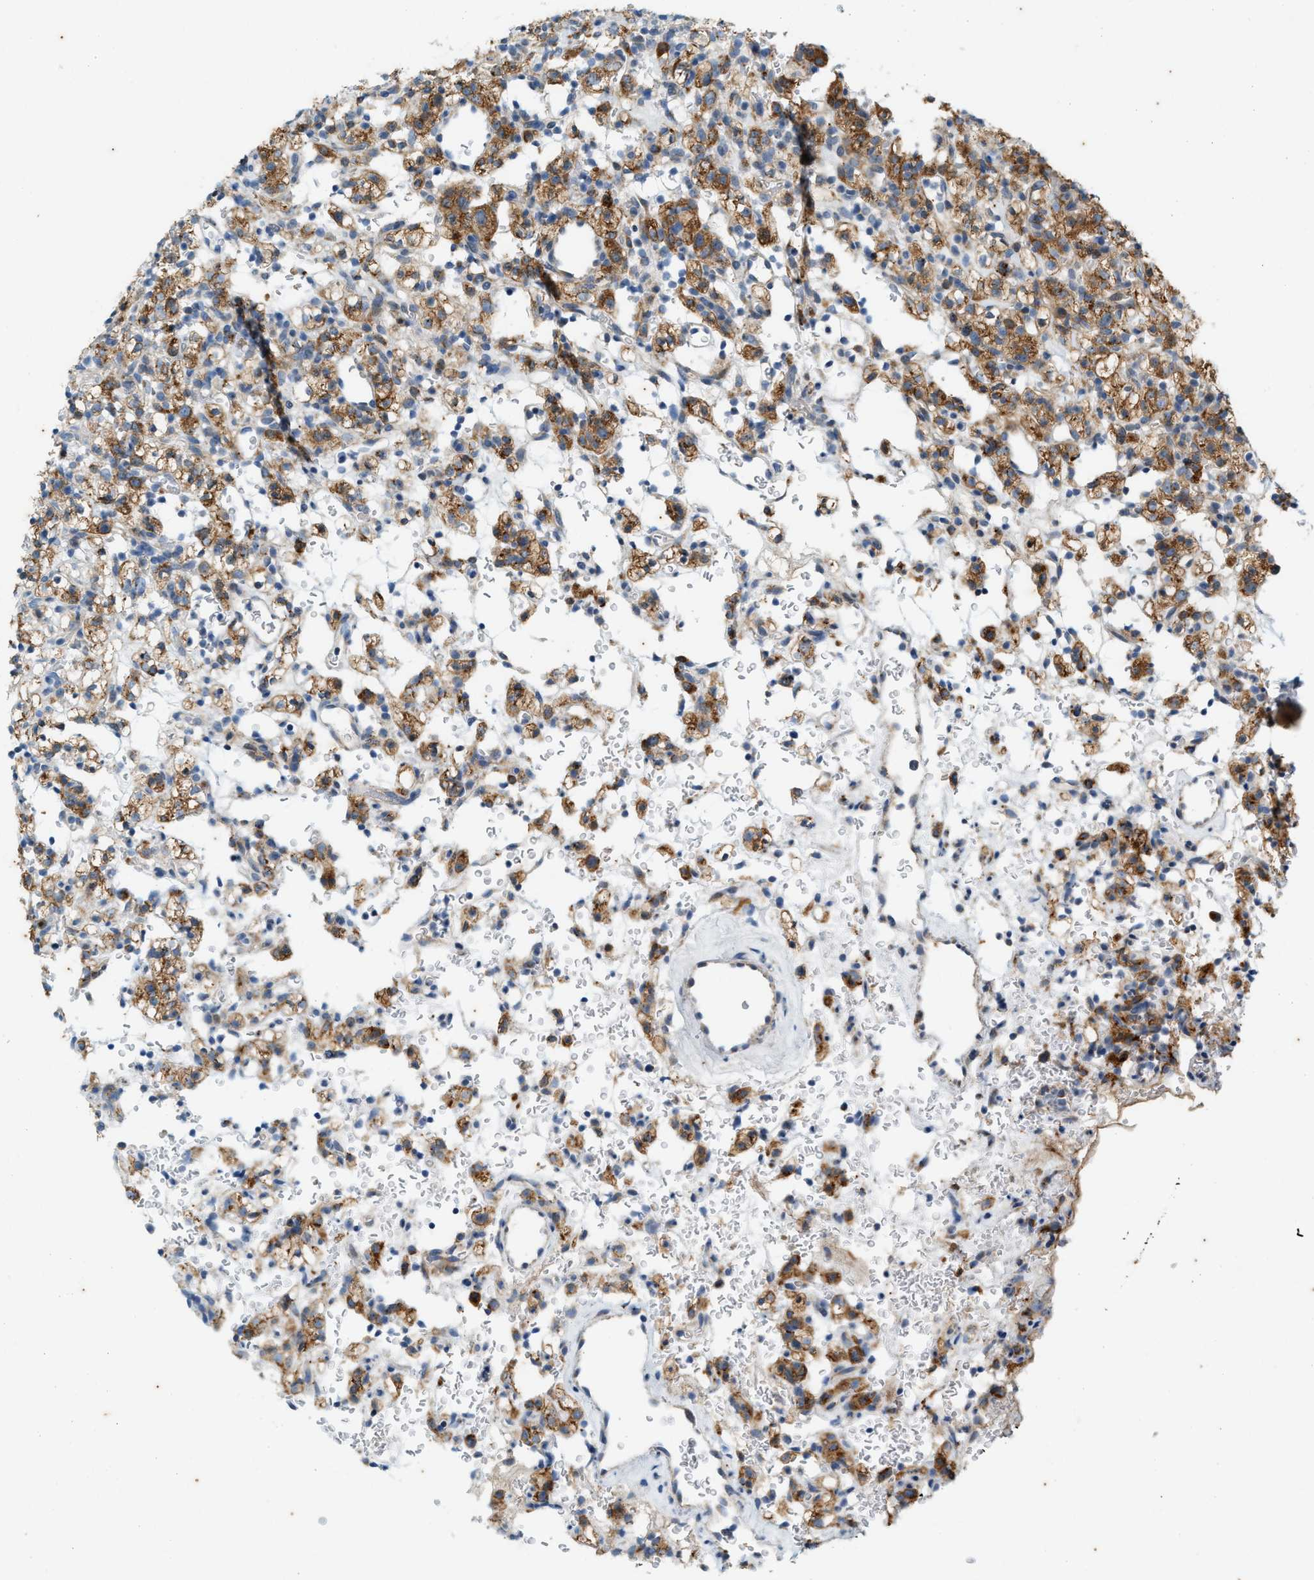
{"staining": {"intensity": "moderate", "quantity": ">75%", "location": "cytoplasmic/membranous"}, "tissue": "renal cancer", "cell_type": "Tumor cells", "image_type": "cancer", "snomed": [{"axis": "morphology", "description": "Normal tissue, NOS"}, {"axis": "morphology", "description": "Adenocarcinoma, NOS"}, {"axis": "topography", "description": "Kidney"}], "caption": "Renal cancer (adenocarcinoma) stained with a brown dye demonstrates moderate cytoplasmic/membranous positive staining in approximately >75% of tumor cells.", "gene": "CHPF2", "patient": {"sex": "female", "age": 72}}